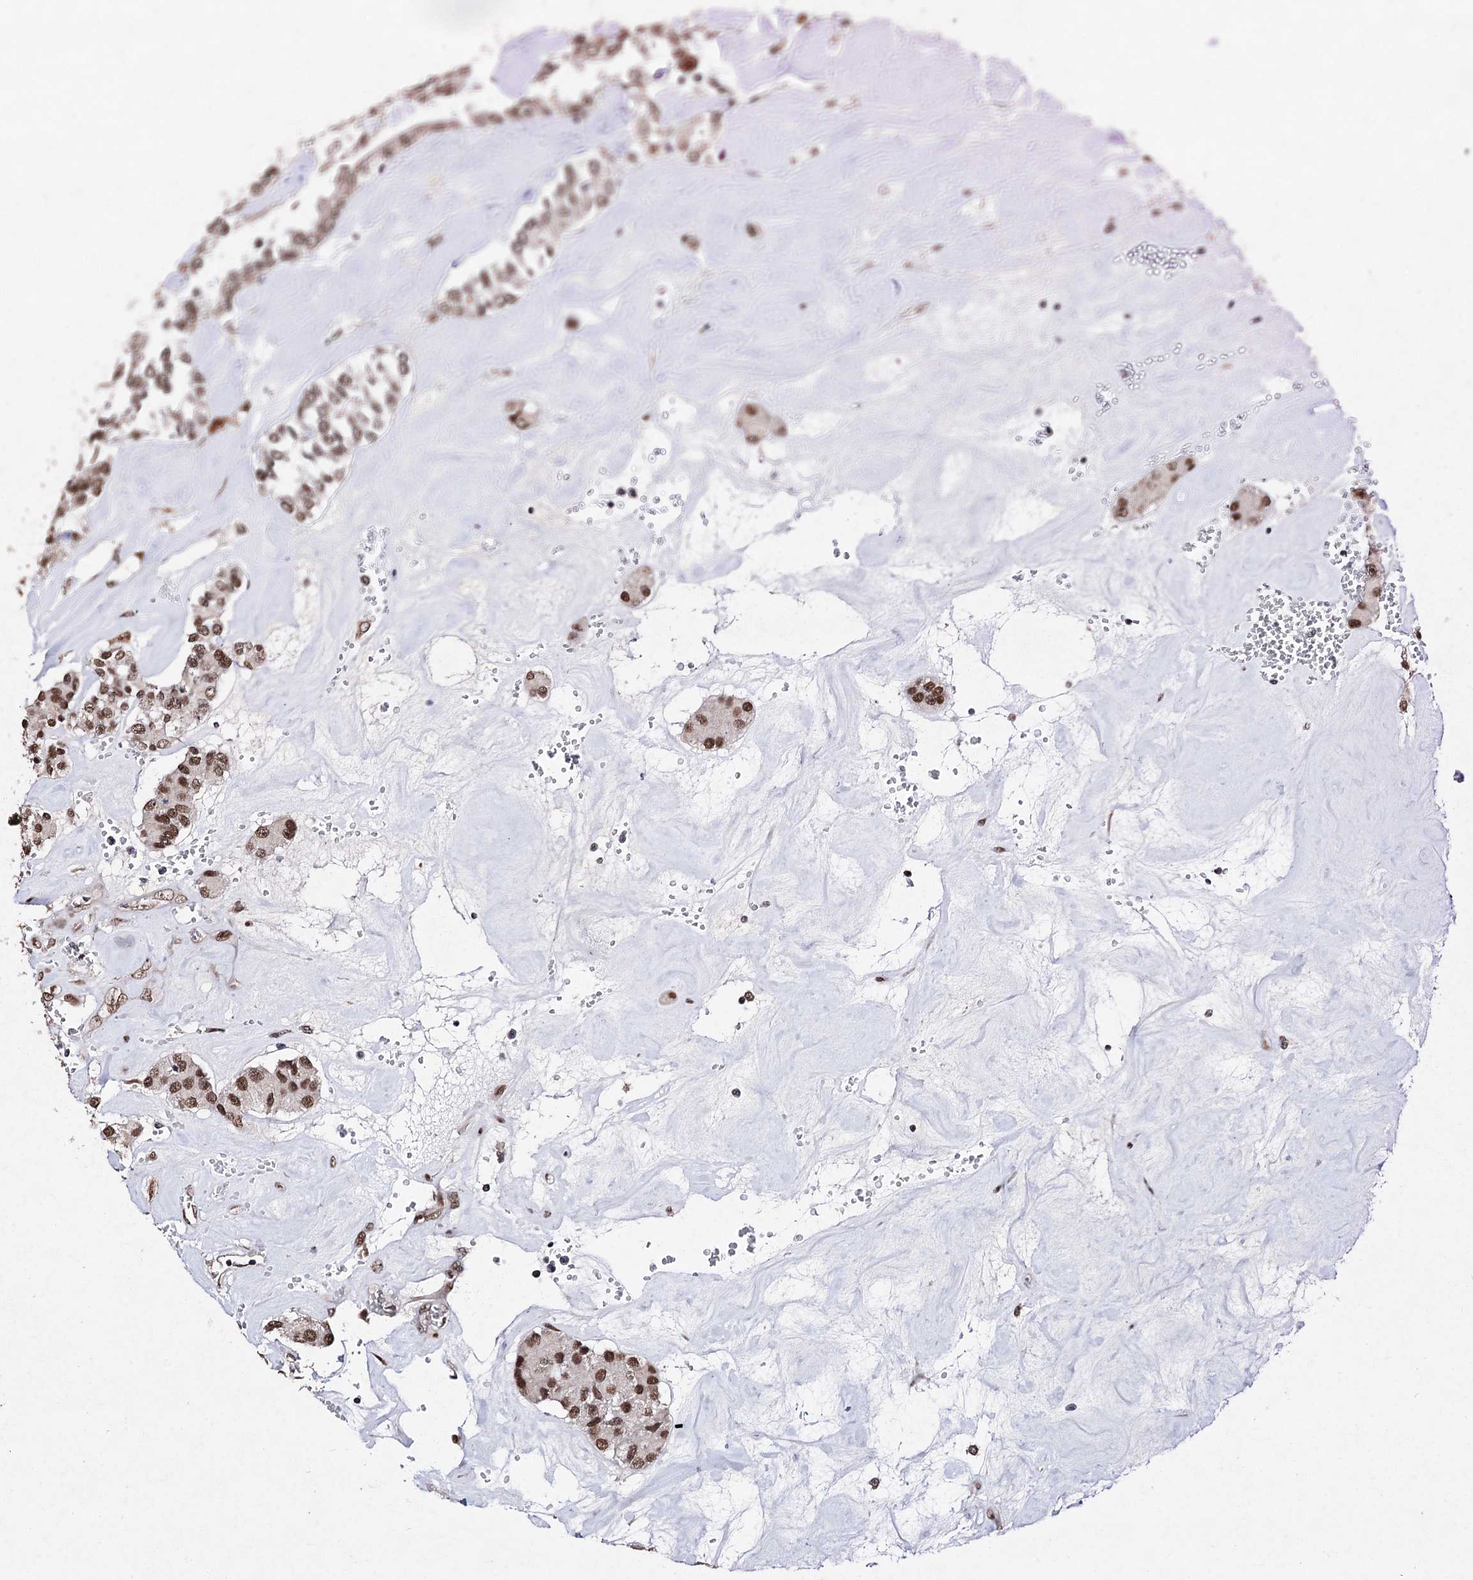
{"staining": {"intensity": "moderate", "quantity": ">75%", "location": "nuclear"}, "tissue": "carcinoid", "cell_type": "Tumor cells", "image_type": "cancer", "snomed": [{"axis": "morphology", "description": "Carcinoid, malignant, NOS"}, {"axis": "topography", "description": "Pancreas"}], "caption": "Carcinoid tissue exhibits moderate nuclear positivity in about >75% of tumor cells, visualized by immunohistochemistry. The staining is performed using DAB (3,3'-diaminobenzidine) brown chromogen to label protein expression. The nuclei are counter-stained blue using hematoxylin.", "gene": "MATR3", "patient": {"sex": "male", "age": 41}}